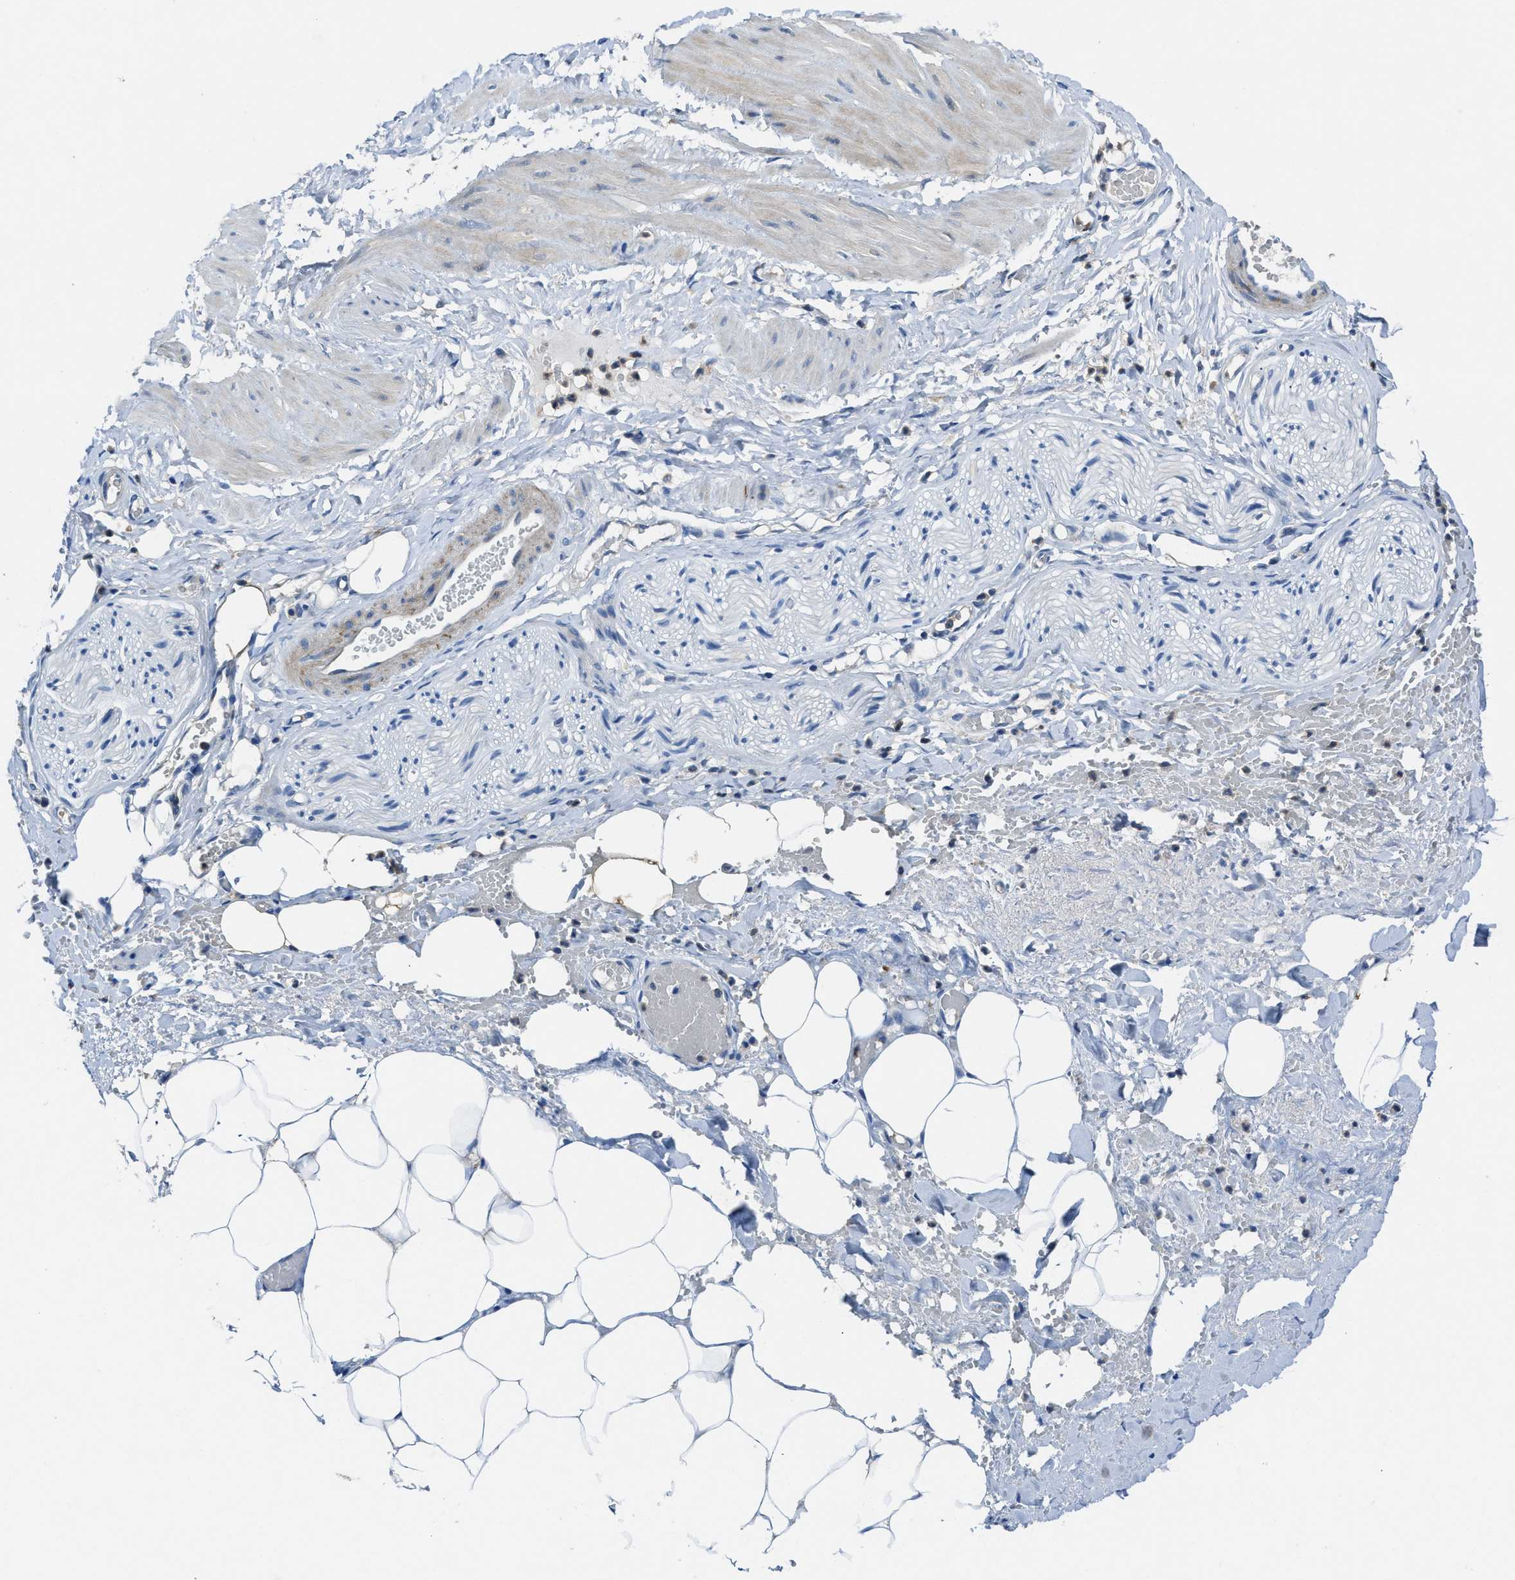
{"staining": {"intensity": "negative", "quantity": "none", "location": "none"}, "tissue": "adipose tissue", "cell_type": "Adipocytes", "image_type": "normal", "snomed": [{"axis": "morphology", "description": "Normal tissue, NOS"}, {"axis": "topography", "description": "Soft tissue"}, {"axis": "topography", "description": "Vascular tissue"}], "caption": "Immunohistochemistry histopathology image of unremarkable adipose tissue: human adipose tissue stained with DAB displays no significant protein expression in adipocytes. (Brightfield microscopy of DAB IHC at high magnification).", "gene": "MAP3K20", "patient": {"sex": "female", "age": 35}}